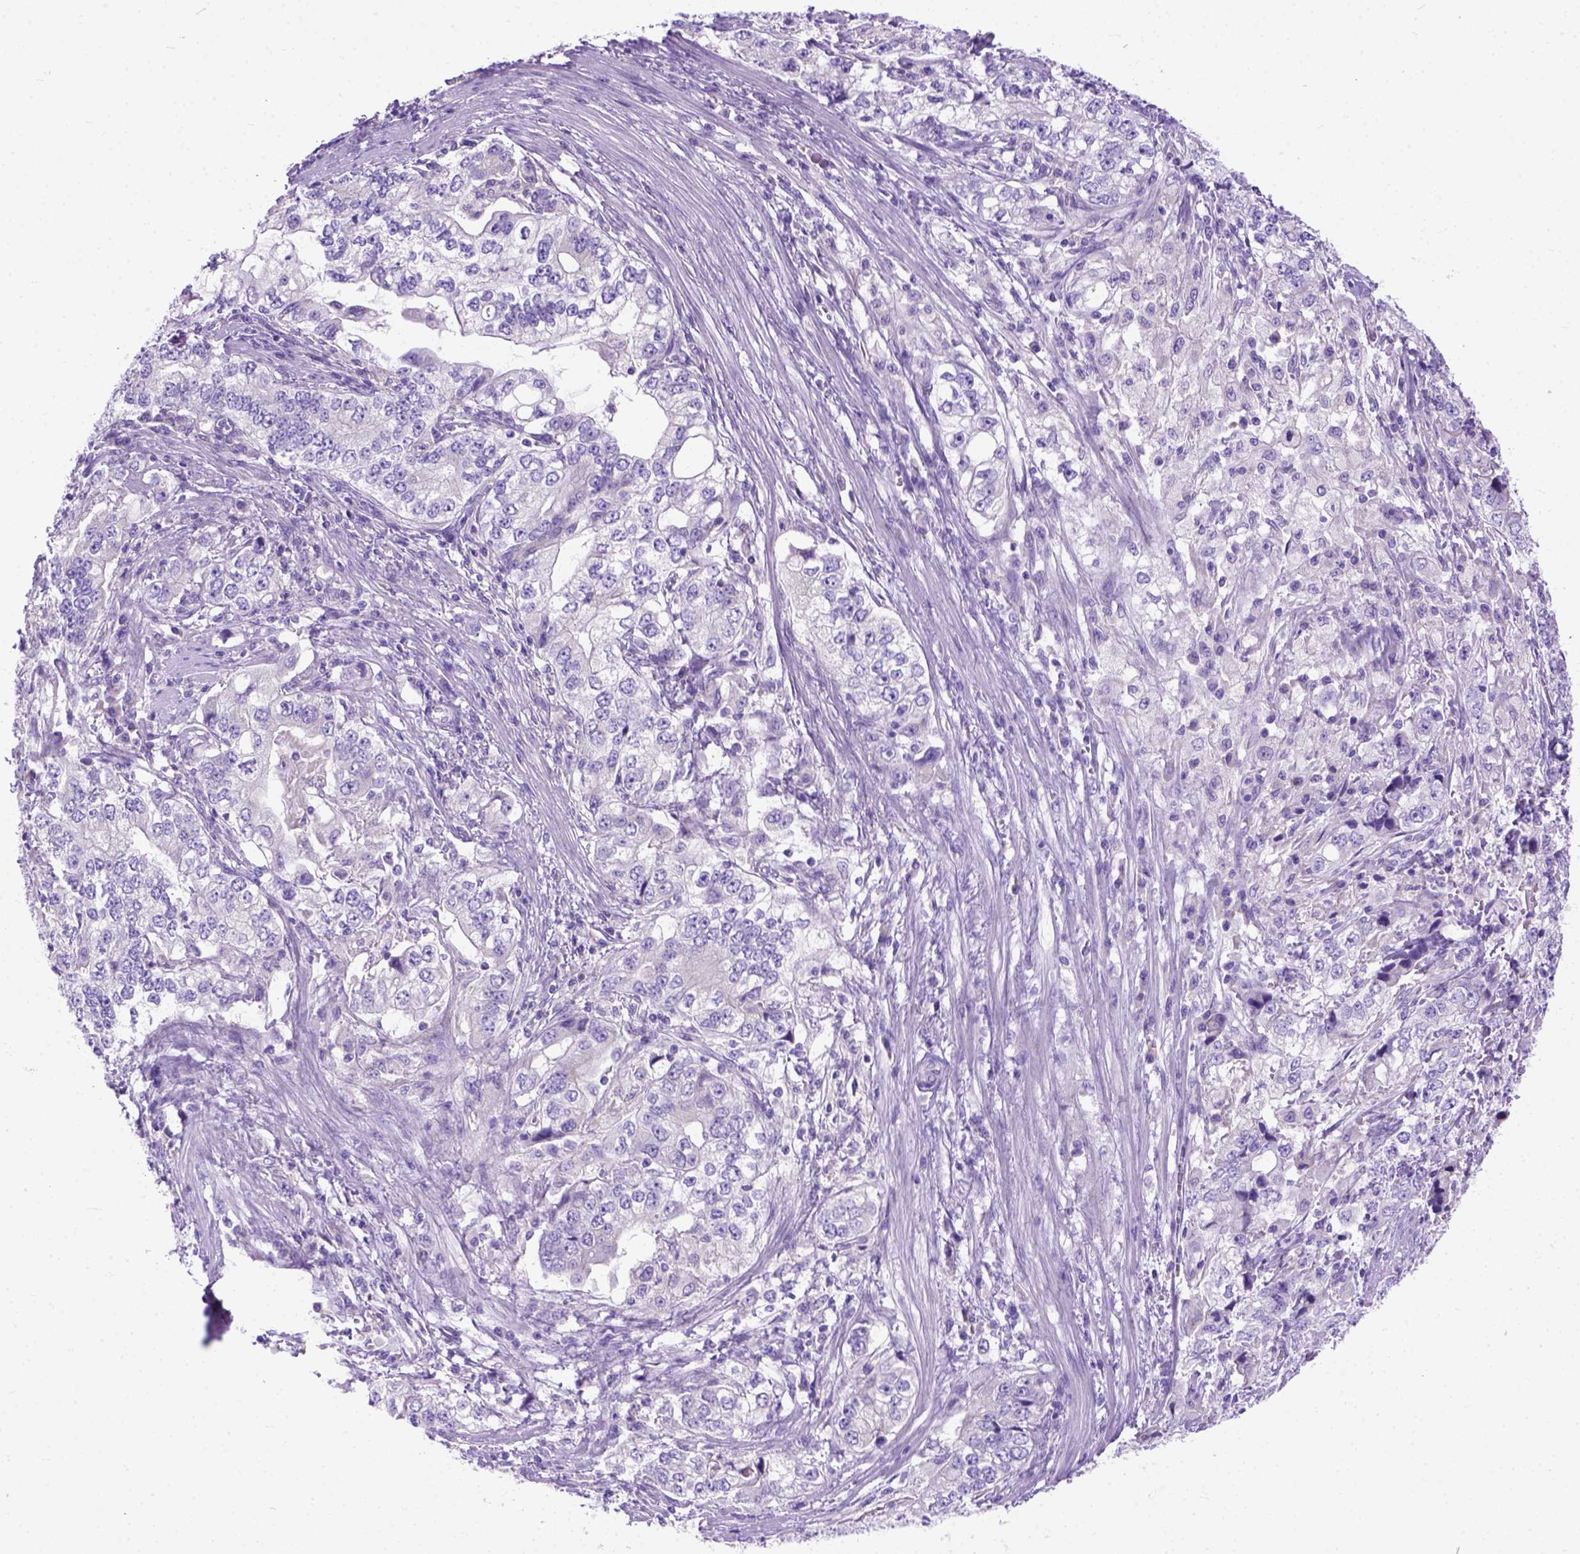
{"staining": {"intensity": "negative", "quantity": "none", "location": "none"}, "tissue": "stomach cancer", "cell_type": "Tumor cells", "image_type": "cancer", "snomed": [{"axis": "morphology", "description": "Adenocarcinoma, NOS"}, {"axis": "topography", "description": "Stomach, lower"}], "caption": "A photomicrograph of stomach cancer (adenocarcinoma) stained for a protein reveals no brown staining in tumor cells.", "gene": "ODAD3", "patient": {"sex": "female", "age": 72}}